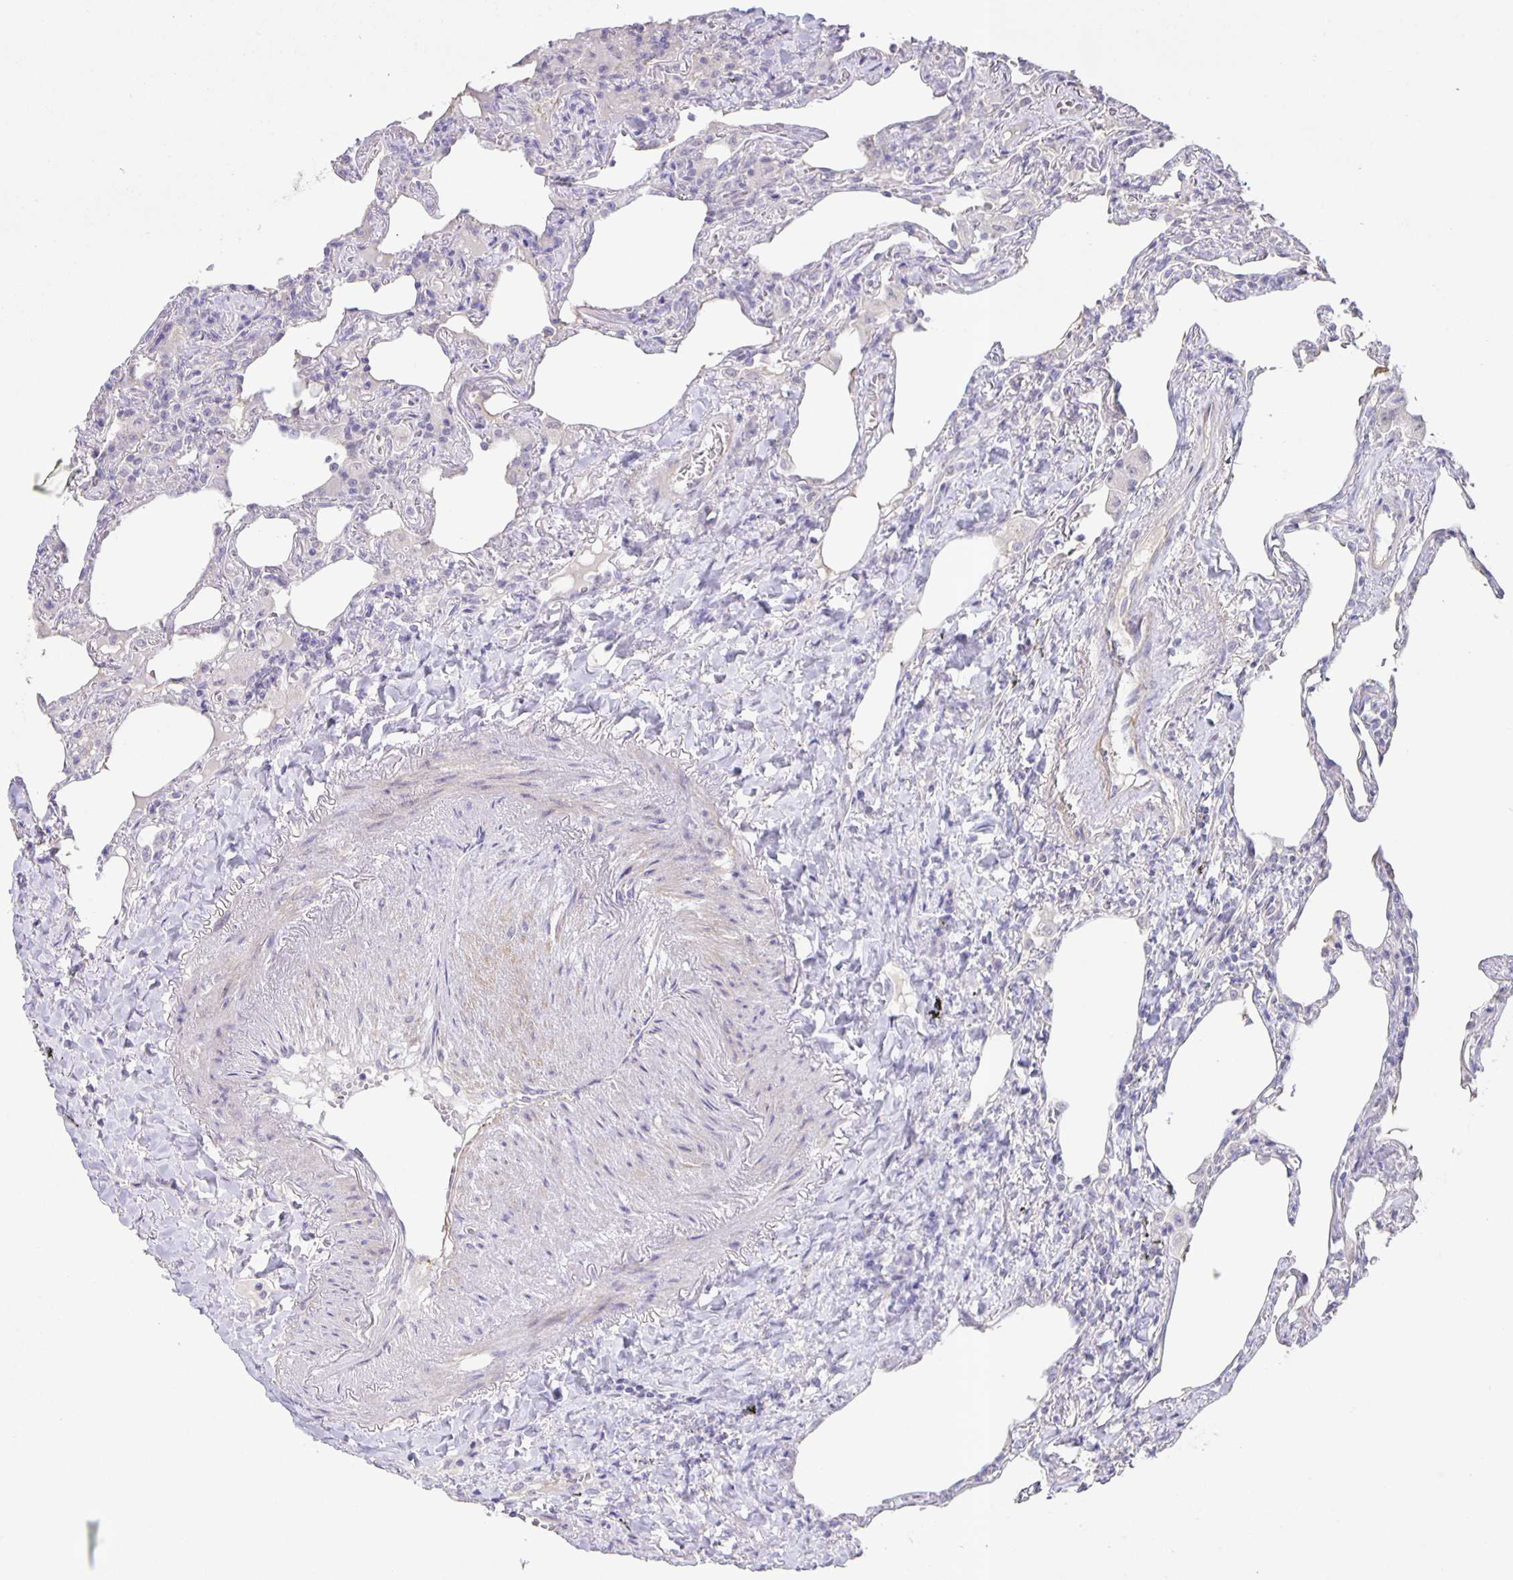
{"staining": {"intensity": "negative", "quantity": "none", "location": "none"}, "tissue": "lymphoma", "cell_type": "Tumor cells", "image_type": "cancer", "snomed": [{"axis": "morphology", "description": "Malignant lymphoma, non-Hodgkin's type, Low grade"}, {"axis": "topography", "description": "Lung"}], "caption": "DAB immunohistochemical staining of malignant lymphoma, non-Hodgkin's type (low-grade) shows no significant expression in tumor cells. (DAB IHC, high magnification).", "gene": "SRCIN1", "patient": {"sex": "female", "age": 71}}